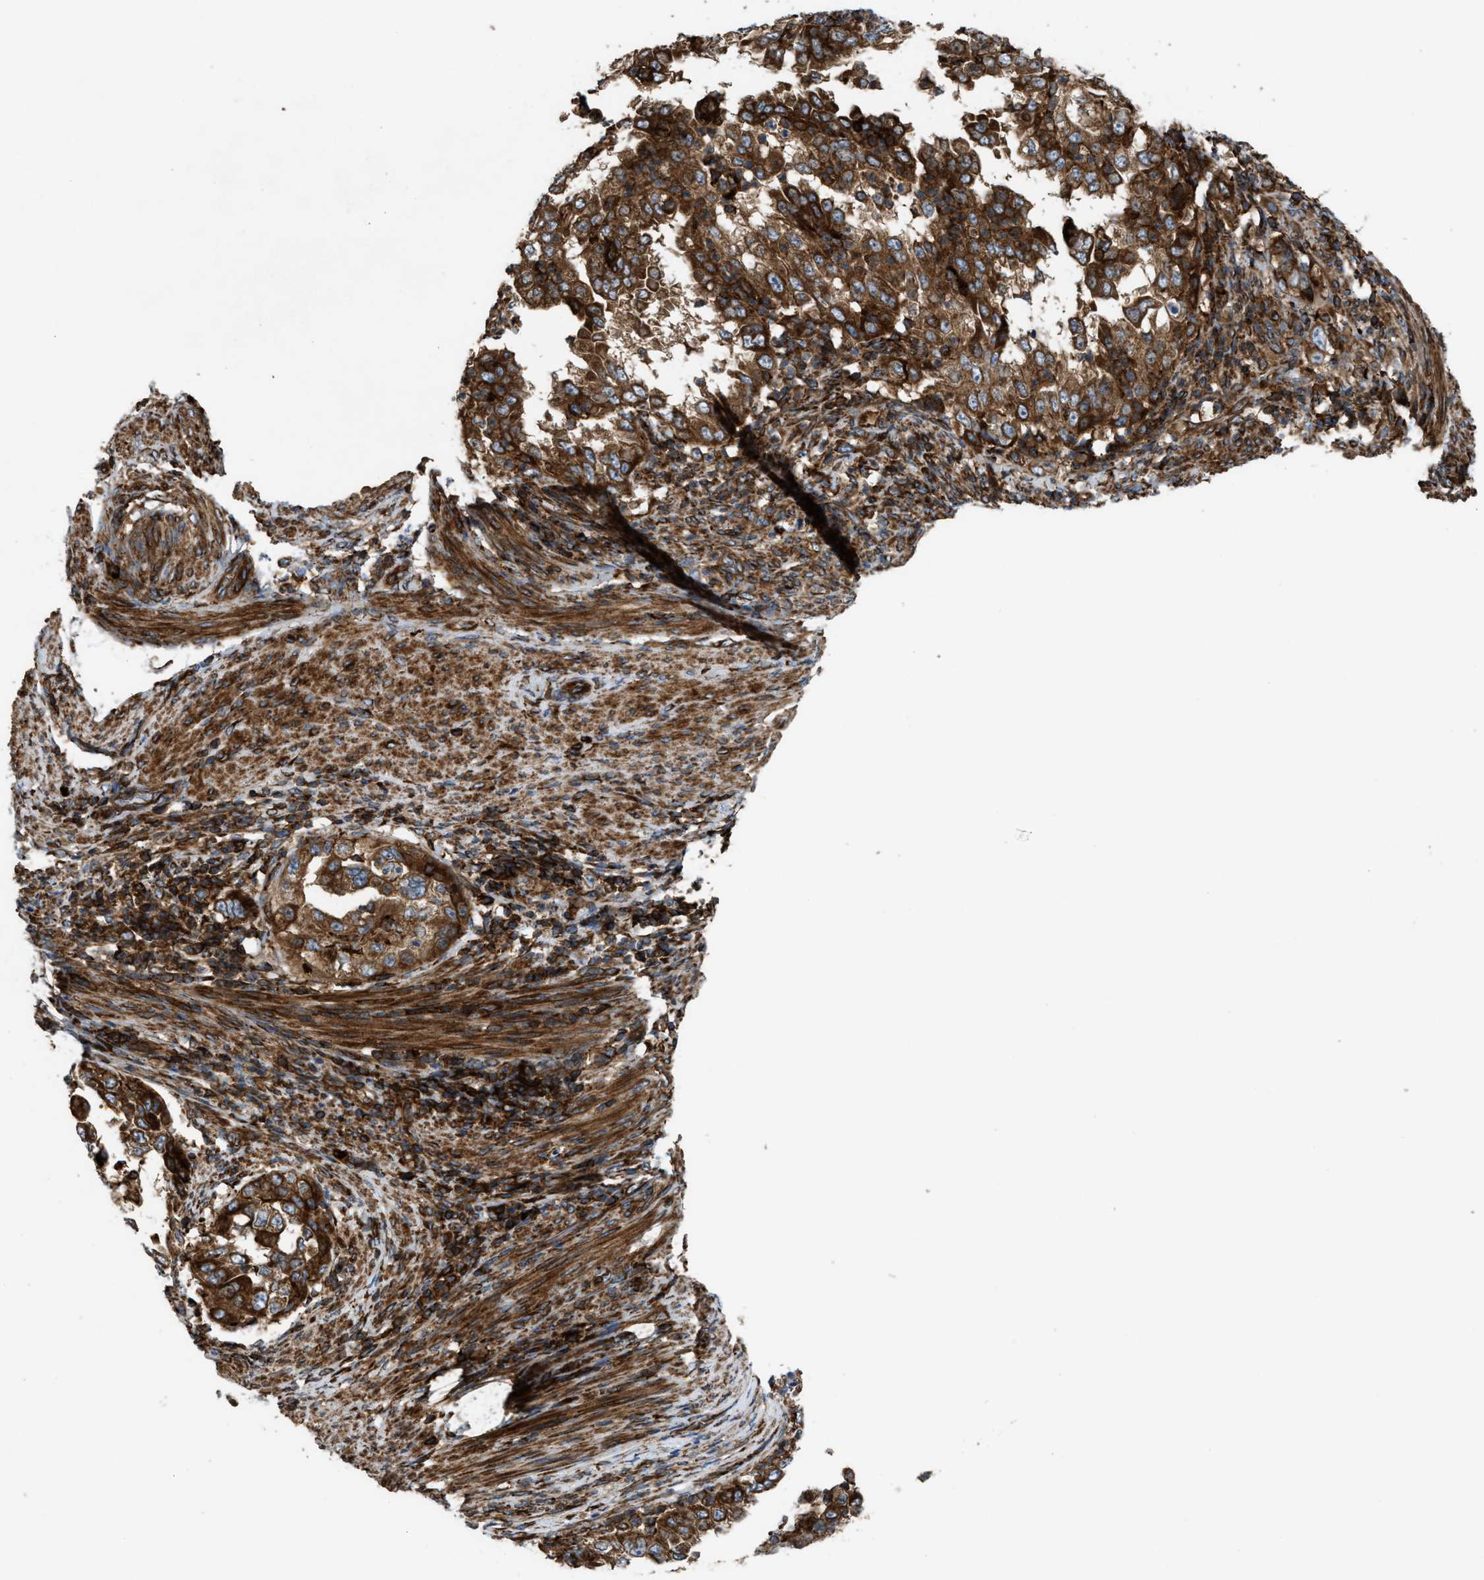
{"staining": {"intensity": "strong", "quantity": ">75%", "location": "cytoplasmic/membranous"}, "tissue": "endometrial cancer", "cell_type": "Tumor cells", "image_type": "cancer", "snomed": [{"axis": "morphology", "description": "Adenocarcinoma, NOS"}, {"axis": "topography", "description": "Endometrium"}], "caption": "Immunohistochemical staining of endometrial cancer (adenocarcinoma) reveals high levels of strong cytoplasmic/membranous protein expression in about >75% of tumor cells.", "gene": "EGLN1", "patient": {"sex": "female", "age": 85}}